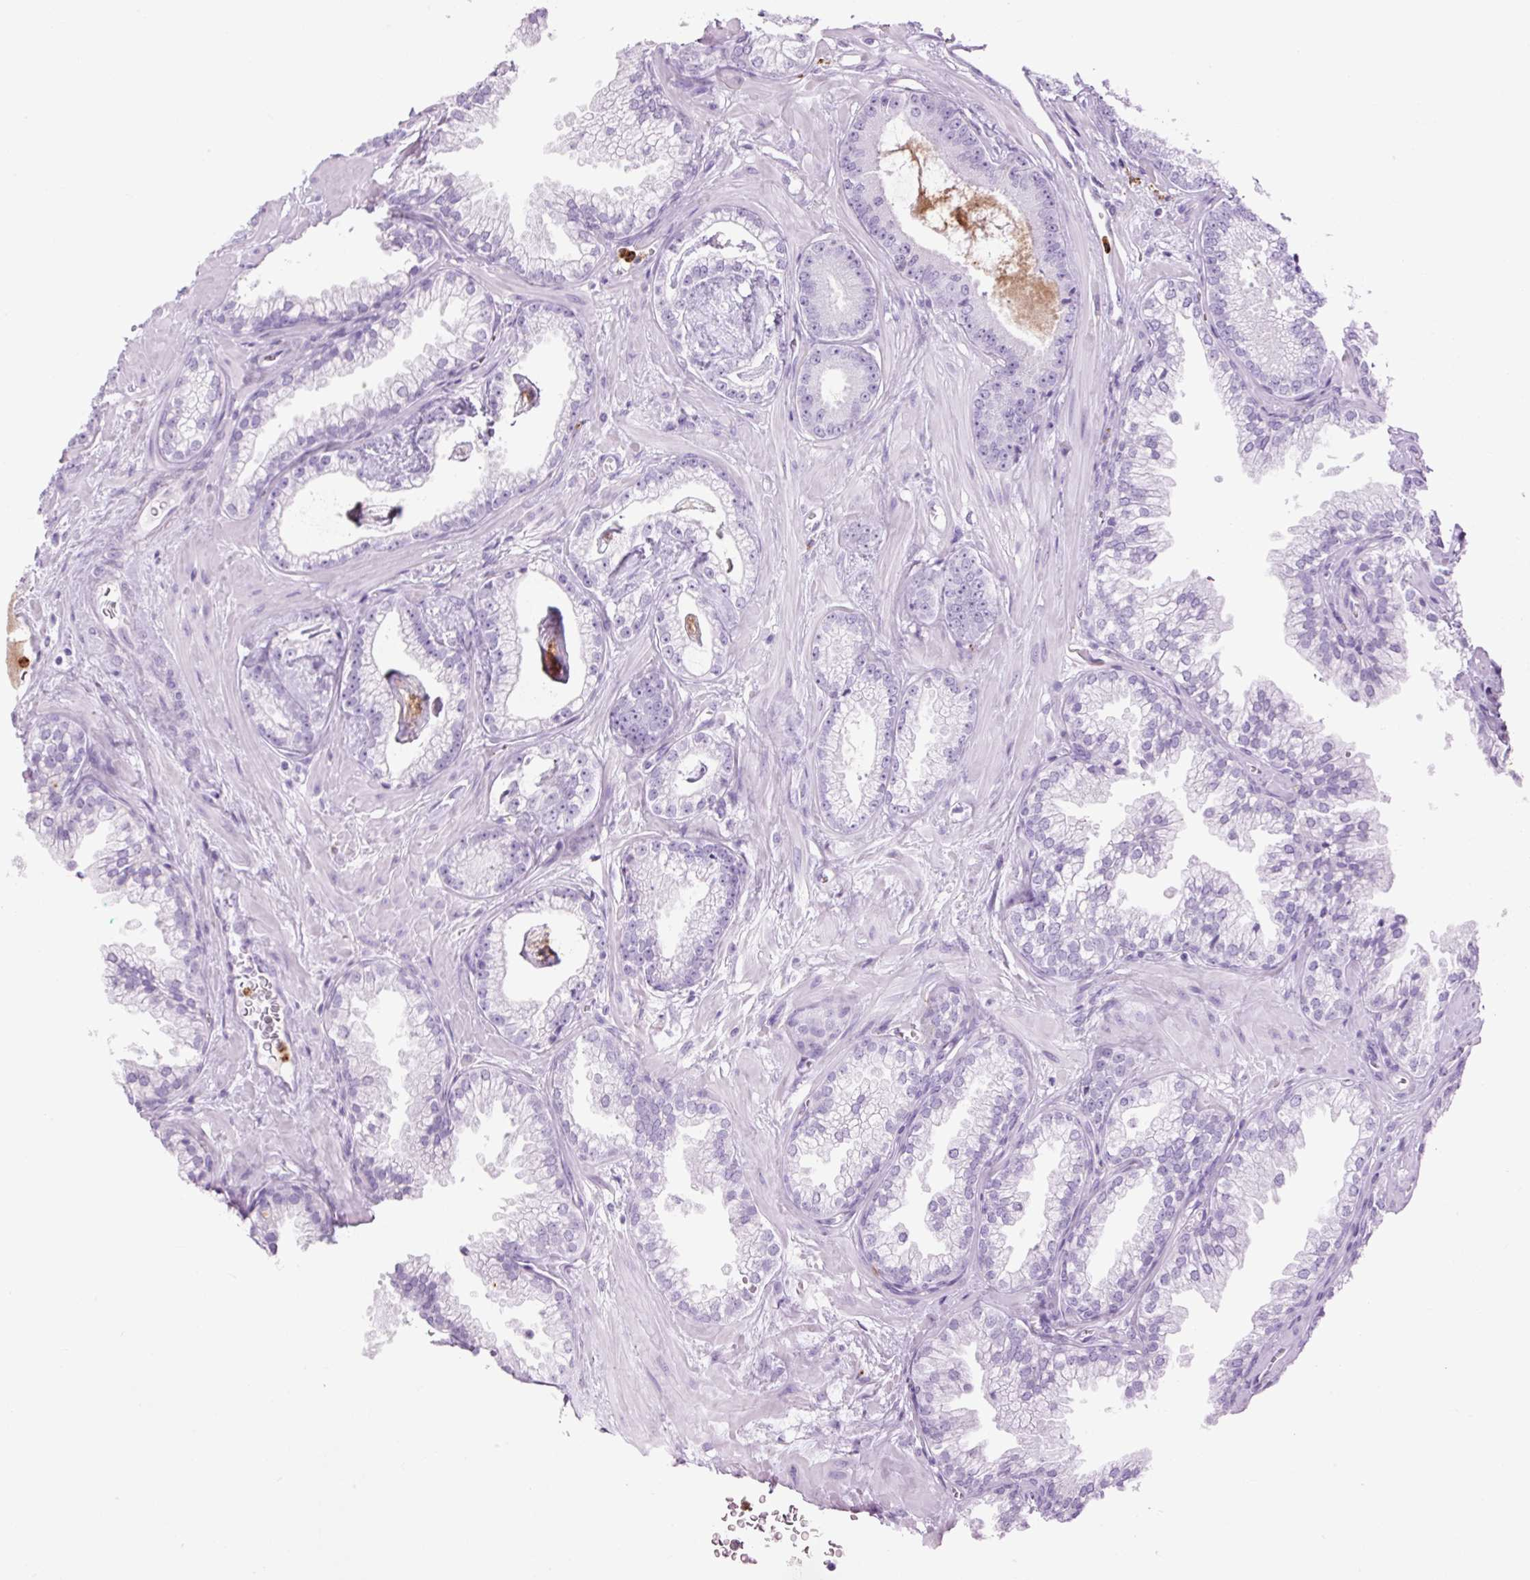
{"staining": {"intensity": "negative", "quantity": "none", "location": "none"}, "tissue": "prostate cancer", "cell_type": "Tumor cells", "image_type": "cancer", "snomed": [{"axis": "morphology", "description": "Adenocarcinoma, Low grade"}, {"axis": "topography", "description": "Prostate"}], "caption": "This is a photomicrograph of IHC staining of low-grade adenocarcinoma (prostate), which shows no positivity in tumor cells. (Stains: DAB immunohistochemistry (IHC) with hematoxylin counter stain, Microscopy: brightfield microscopy at high magnification).", "gene": "LYZ", "patient": {"sex": "male", "age": 60}}